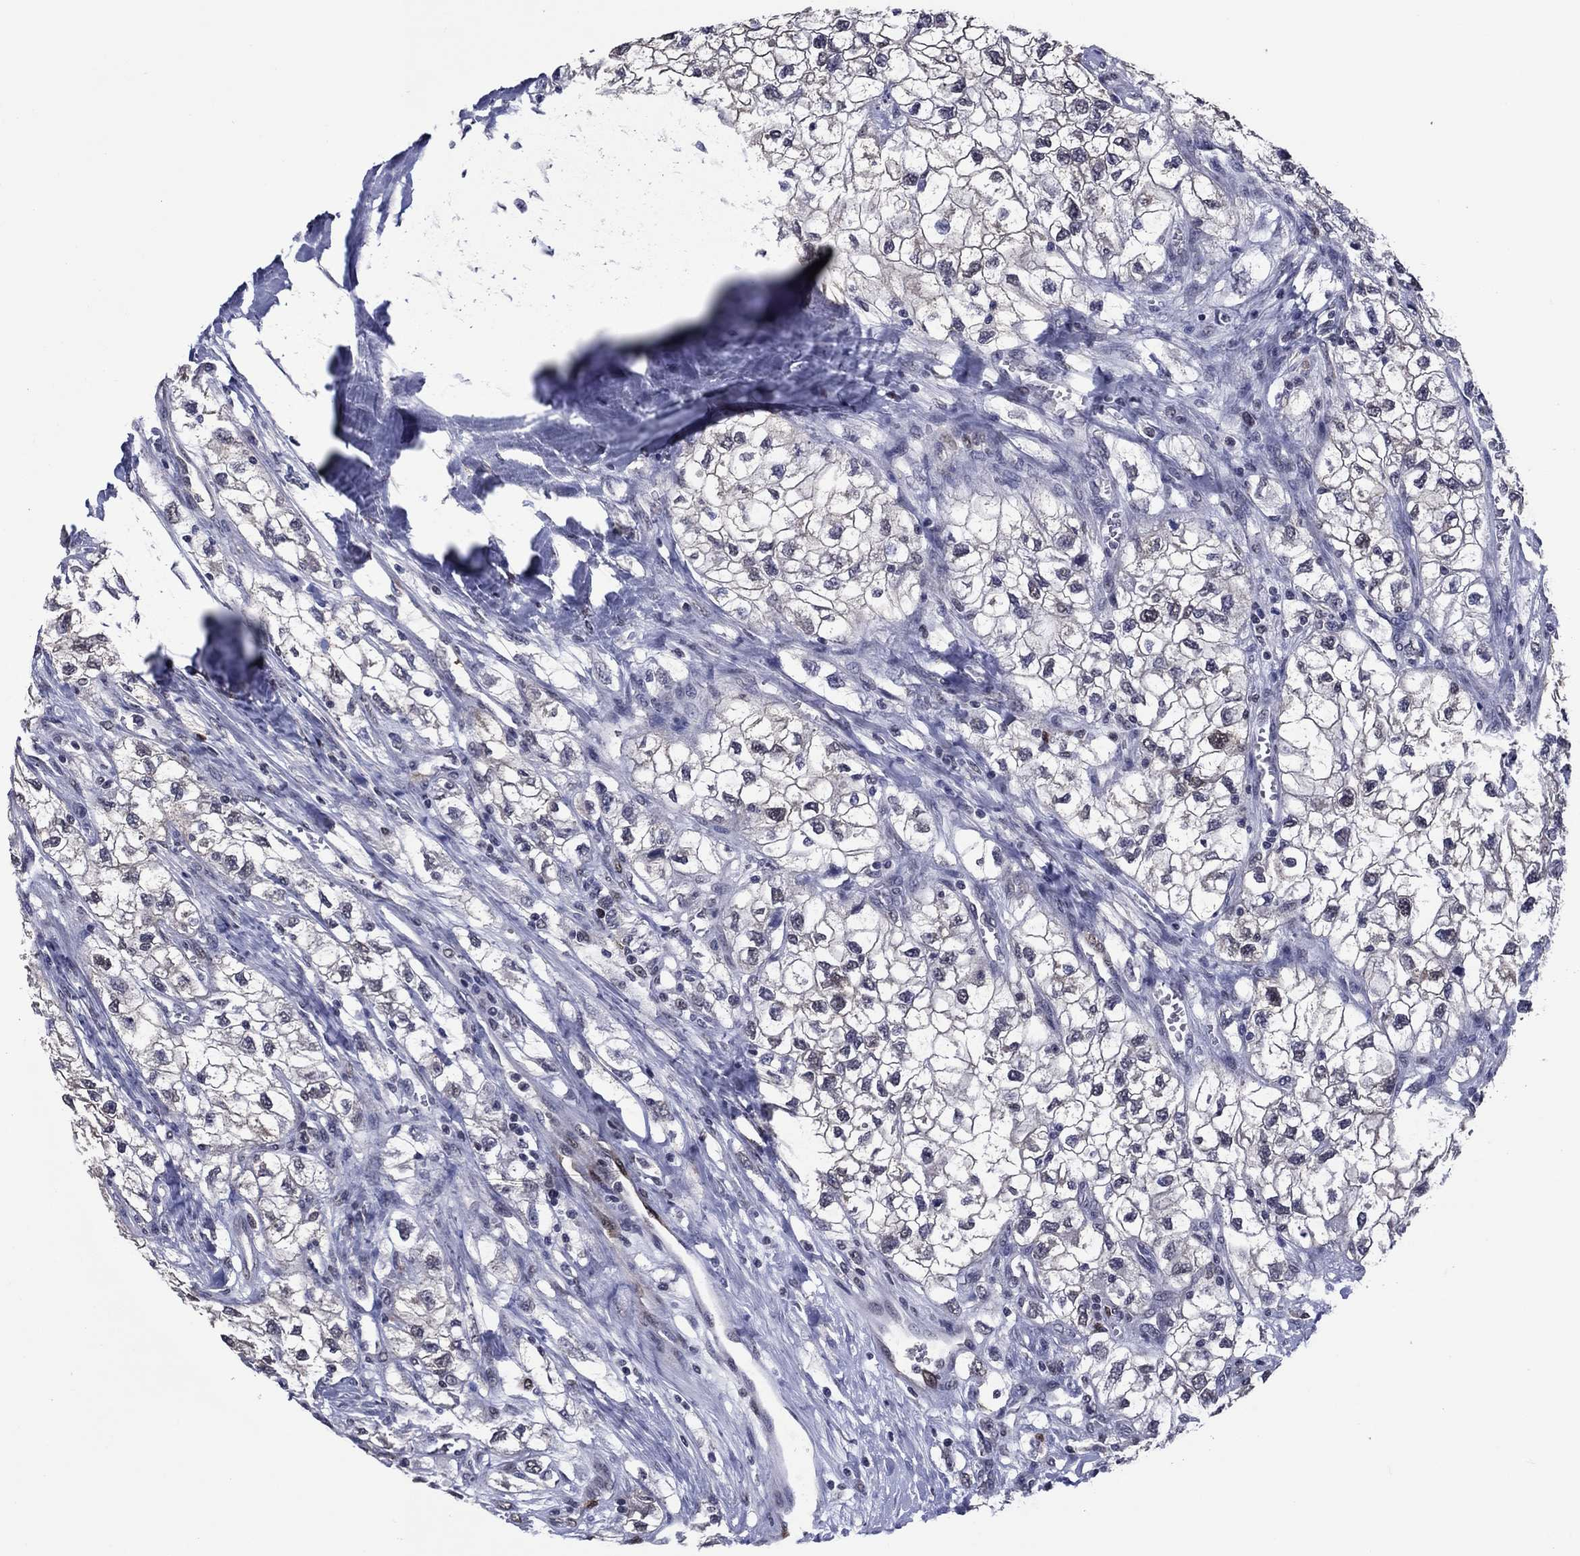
{"staining": {"intensity": "negative", "quantity": "none", "location": "none"}, "tissue": "renal cancer", "cell_type": "Tumor cells", "image_type": "cancer", "snomed": [{"axis": "morphology", "description": "Adenocarcinoma, NOS"}, {"axis": "topography", "description": "Kidney"}], "caption": "This is a histopathology image of immunohistochemistry staining of renal cancer, which shows no expression in tumor cells. (Stains: DAB (3,3'-diaminobenzidine) immunohistochemistry (IHC) with hematoxylin counter stain, Microscopy: brightfield microscopy at high magnification).", "gene": "TYMS", "patient": {"sex": "male", "age": 59}}